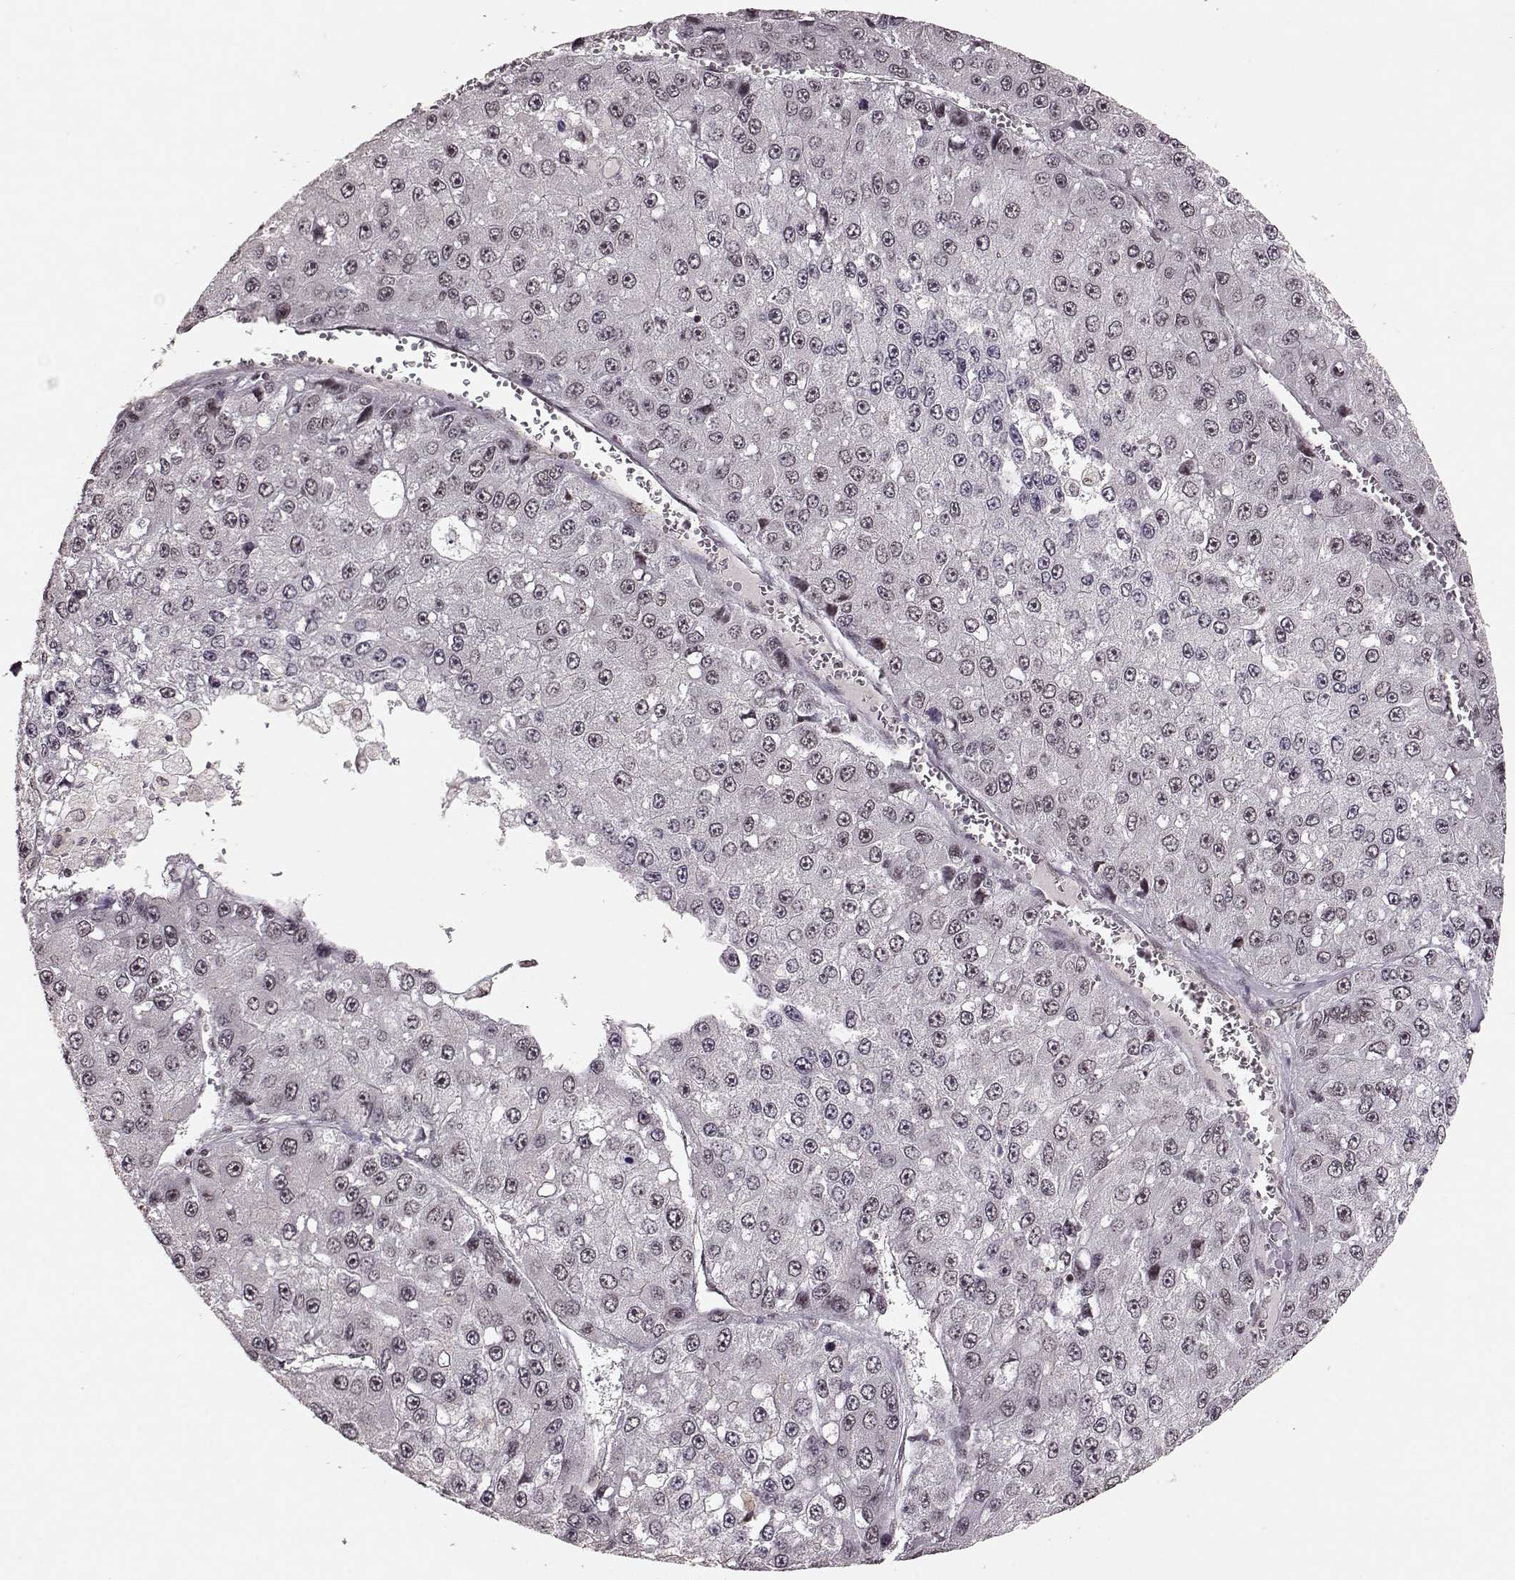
{"staining": {"intensity": "negative", "quantity": "none", "location": "none"}, "tissue": "liver cancer", "cell_type": "Tumor cells", "image_type": "cancer", "snomed": [{"axis": "morphology", "description": "Carcinoma, Hepatocellular, NOS"}, {"axis": "topography", "description": "Liver"}], "caption": "A micrograph of human liver cancer (hepatocellular carcinoma) is negative for staining in tumor cells. Nuclei are stained in blue.", "gene": "RRAGD", "patient": {"sex": "female", "age": 73}}